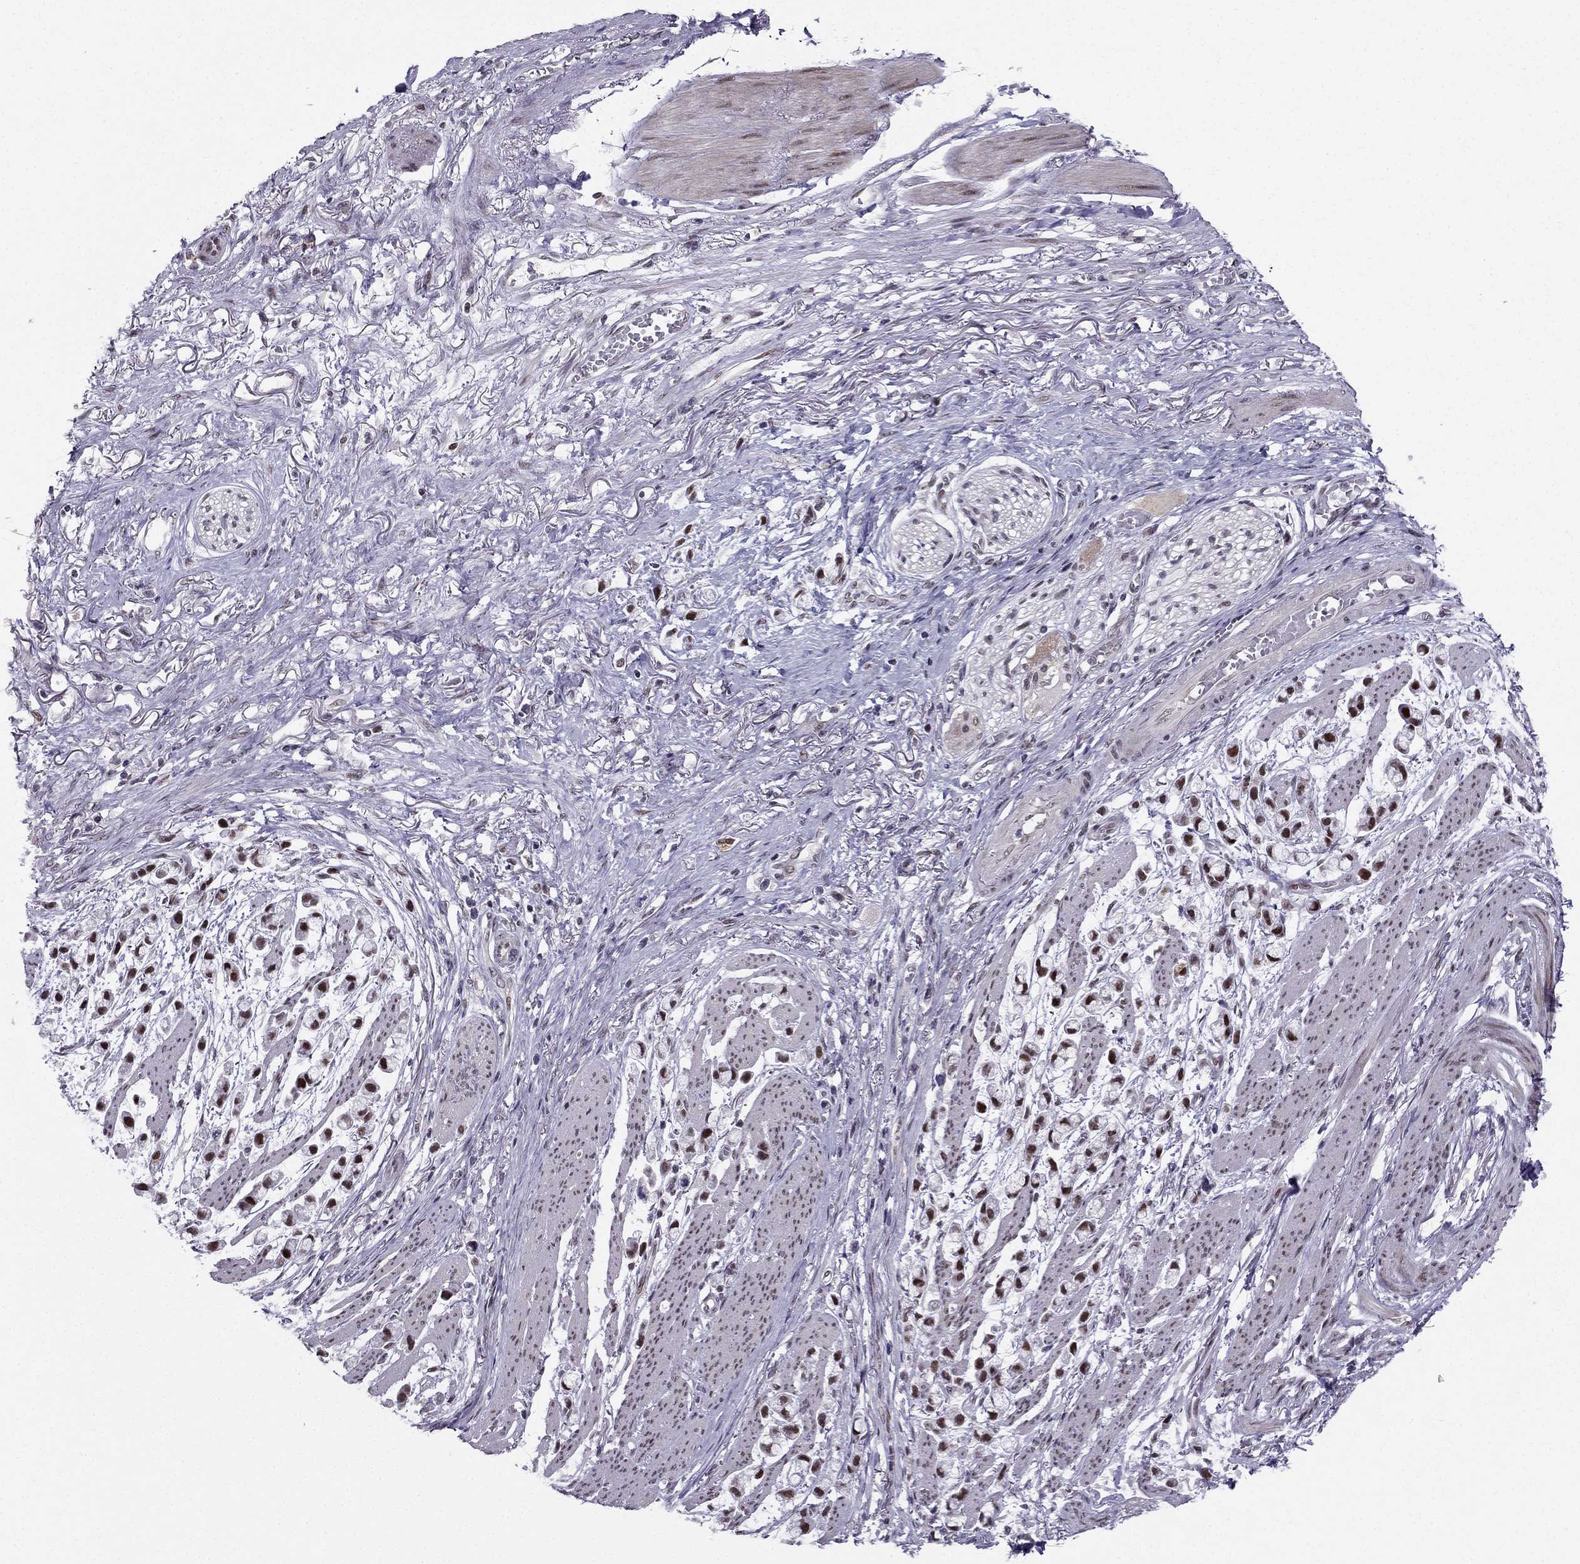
{"staining": {"intensity": "strong", "quantity": "25%-75%", "location": "nuclear"}, "tissue": "stomach cancer", "cell_type": "Tumor cells", "image_type": "cancer", "snomed": [{"axis": "morphology", "description": "Adenocarcinoma, NOS"}, {"axis": "topography", "description": "Stomach"}], "caption": "Immunohistochemical staining of stomach cancer (adenocarcinoma) demonstrates high levels of strong nuclear expression in approximately 25%-75% of tumor cells. Using DAB (brown) and hematoxylin (blue) stains, captured at high magnification using brightfield microscopy.", "gene": "RPRD2", "patient": {"sex": "female", "age": 81}}